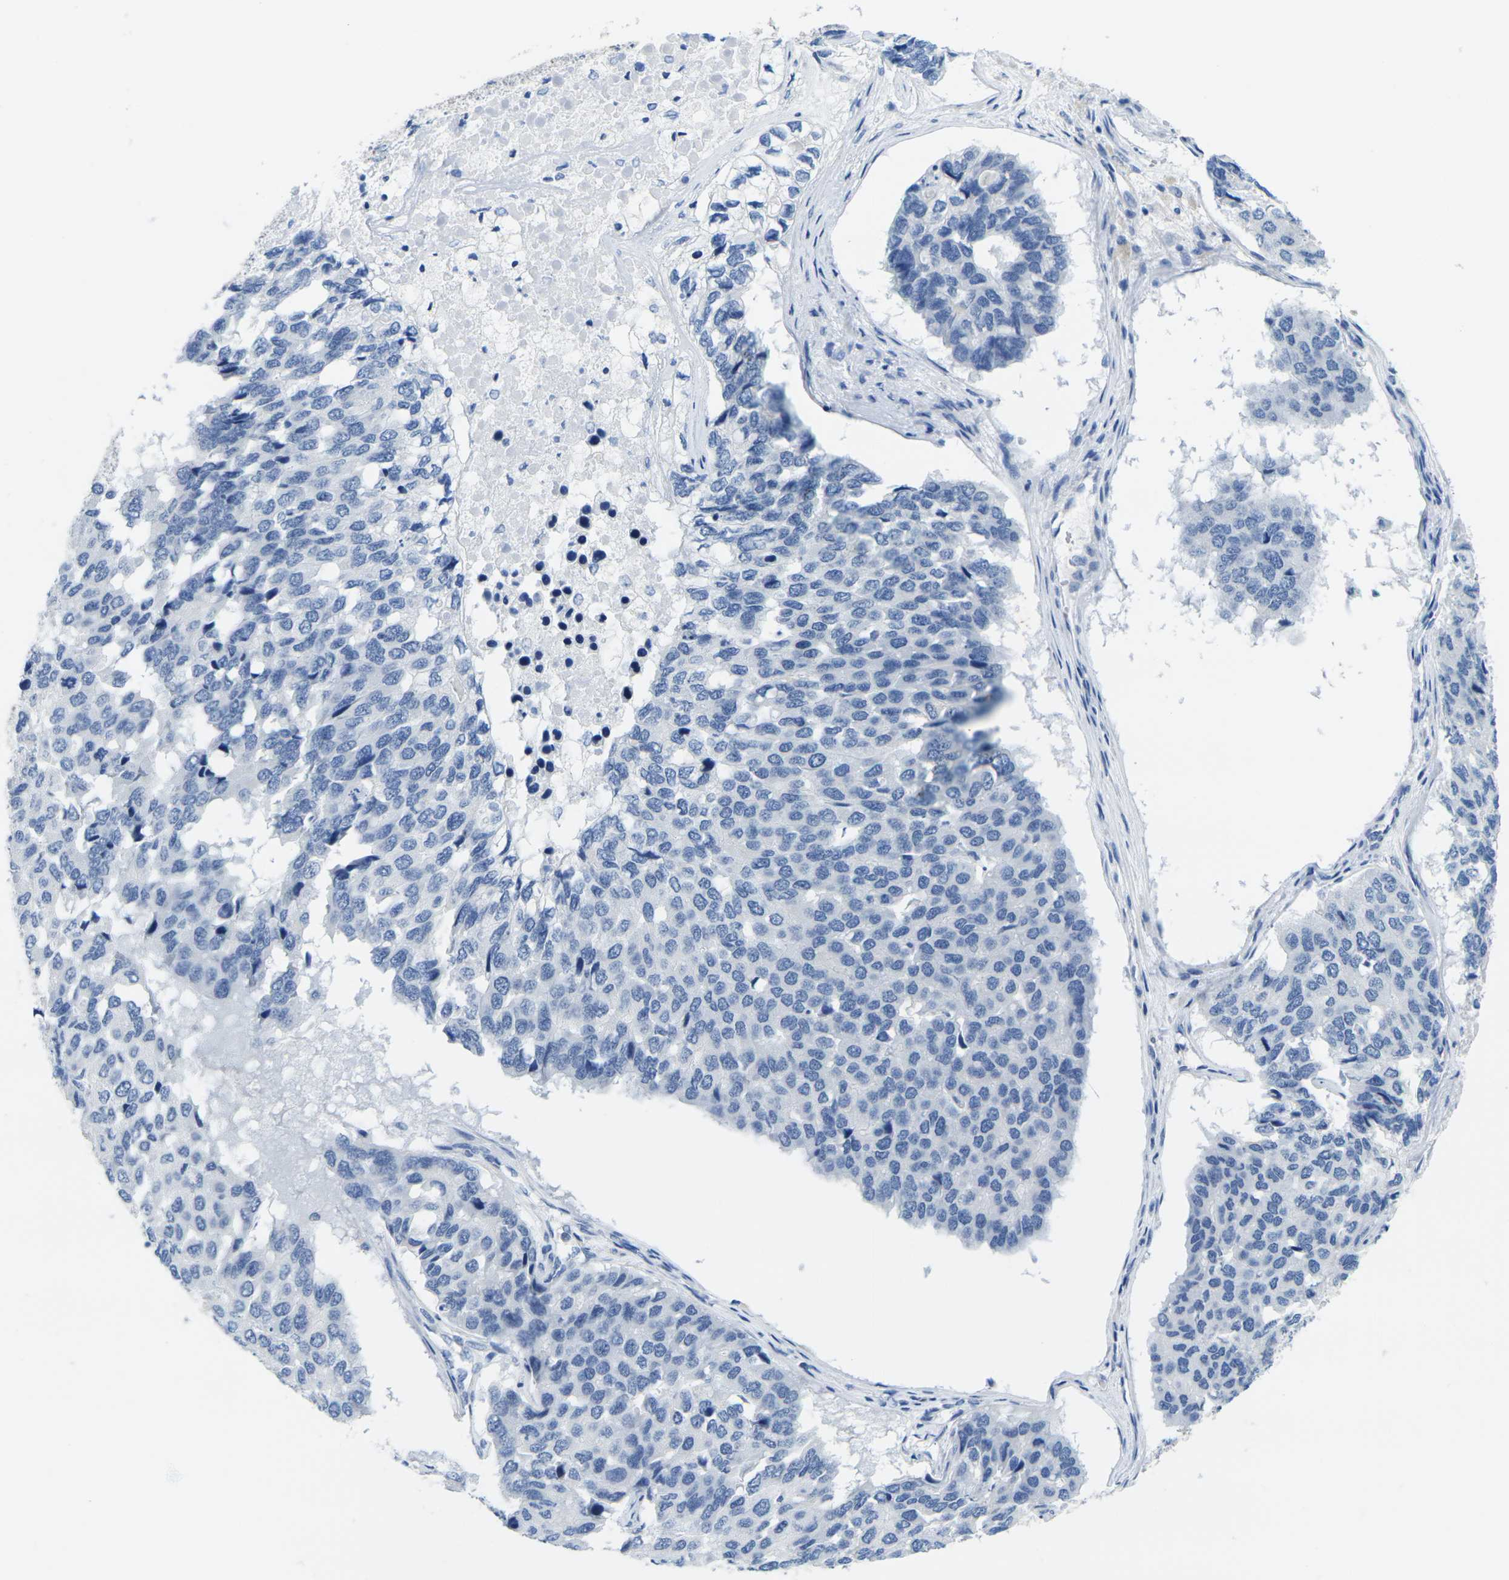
{"staining": {"intensity": "negative", "quantity": "none", "location": "none"}, "tissue": "pancreatic cancer", "cell_type": "Tumor cells", "image_type": "cancer", "snomed": [{"axis": "morphology", "description": "Adenocarcinoma, NOS"}, {"axis": "topography", "description": "Pancreas"}], "caption": "DAB immunohistochemical staining of human pancreatic adenocarcinoma shows no significant staining in tumor cells.", "gene": "FAM3D", "patient": {"sex": "male", "age": 50}}